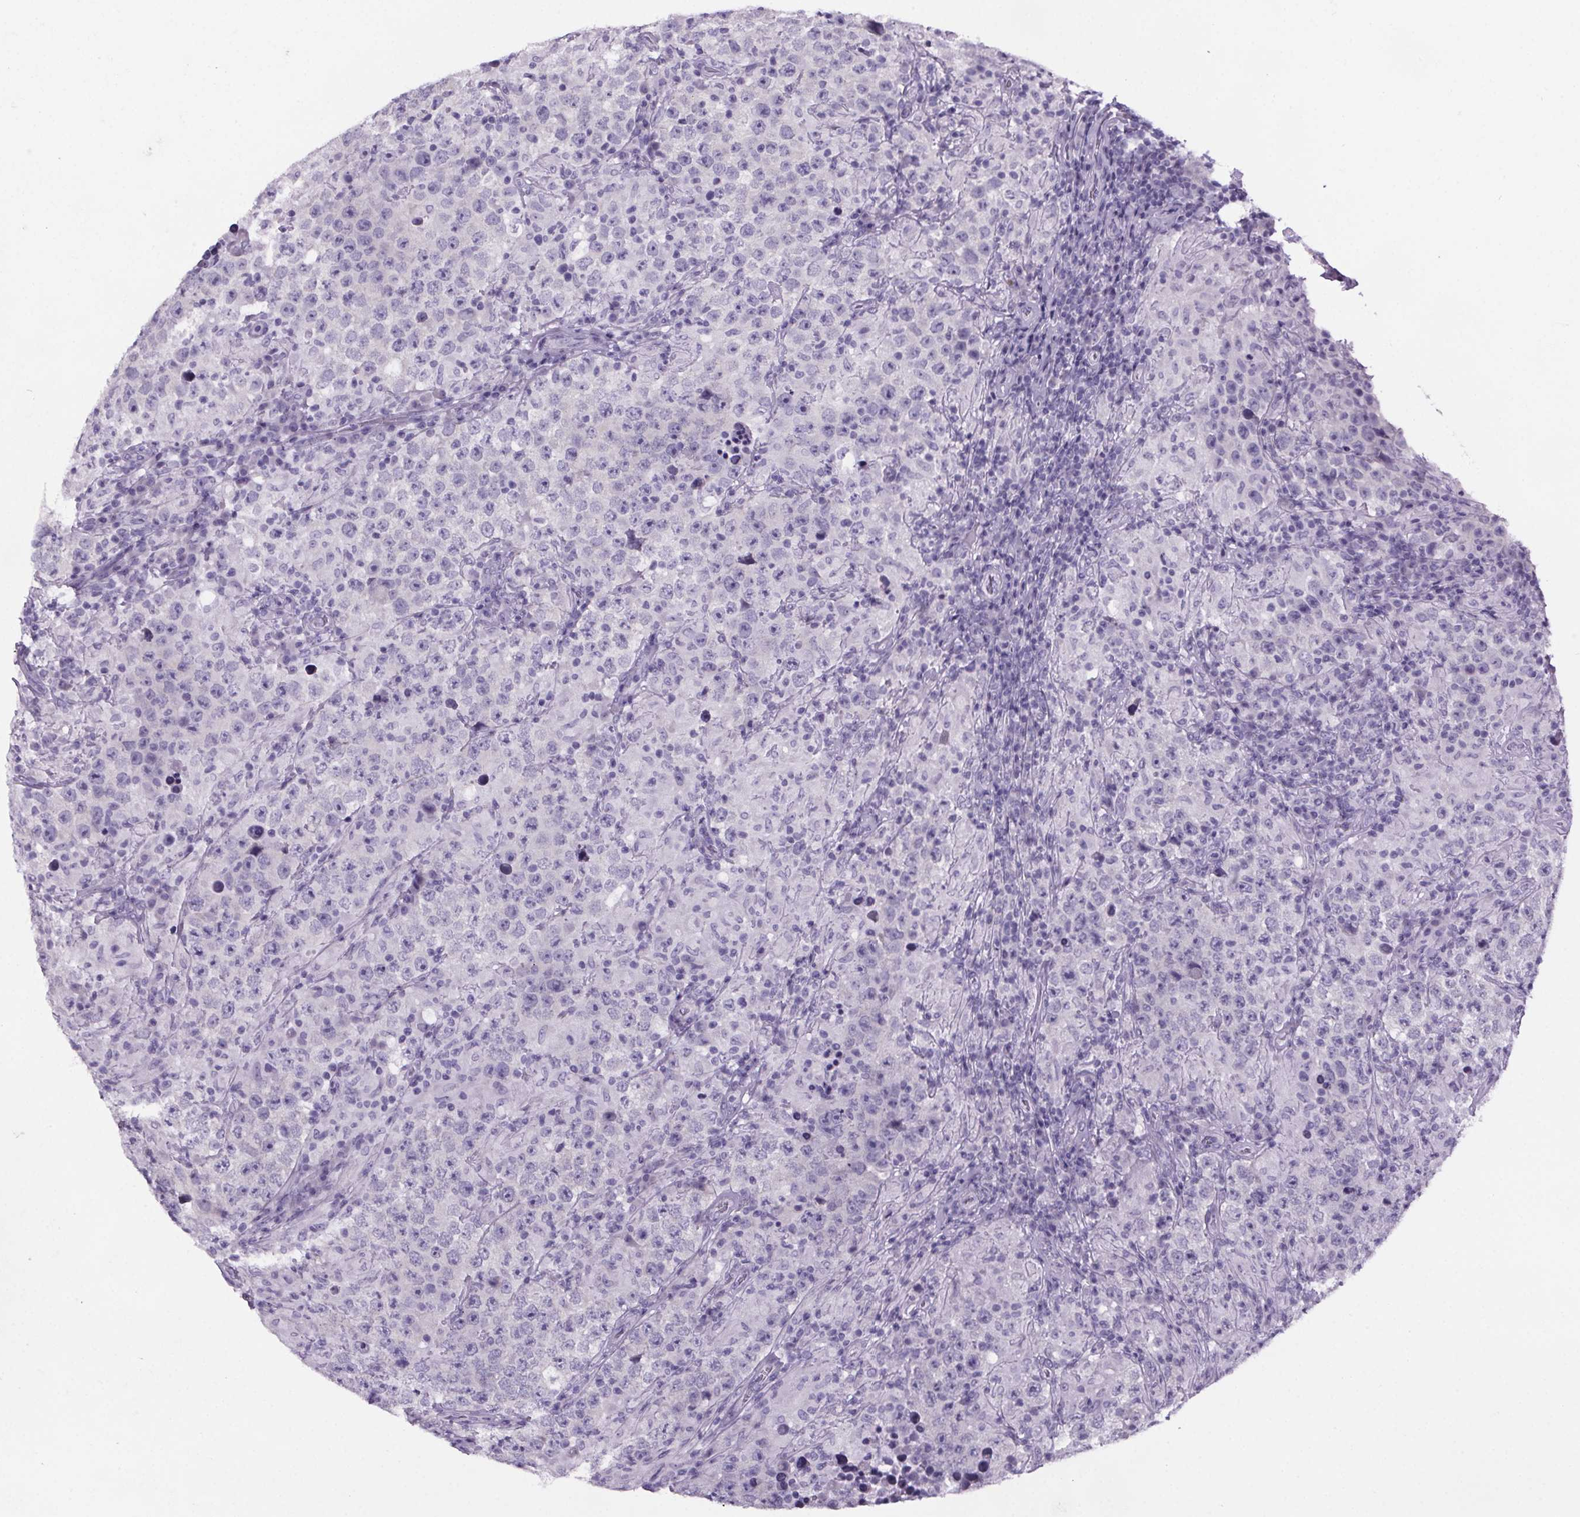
{"staining": {"intensity": "negative", "quantity": "none", "location": "none"}, "tissue": "testis cancer", "cell_type": "Tumor cells", "image_type": "cancer", "snomed": [{"axis": "morphology", "description": "Seminoma, NOS"}, {"axis": "morphology", "description": "Carcinoma, Embryonal, NOS"}, {"axis": "topography", "description": "Testis"}], "caption": "Testis cancer was stained to show a protein in brown. There is no significant expression in tumor cells. (DAB immunohistochemistry (IHC), high magnification).", "gene": "CUBN", "patient": {"sex": "male", "age": 41}}